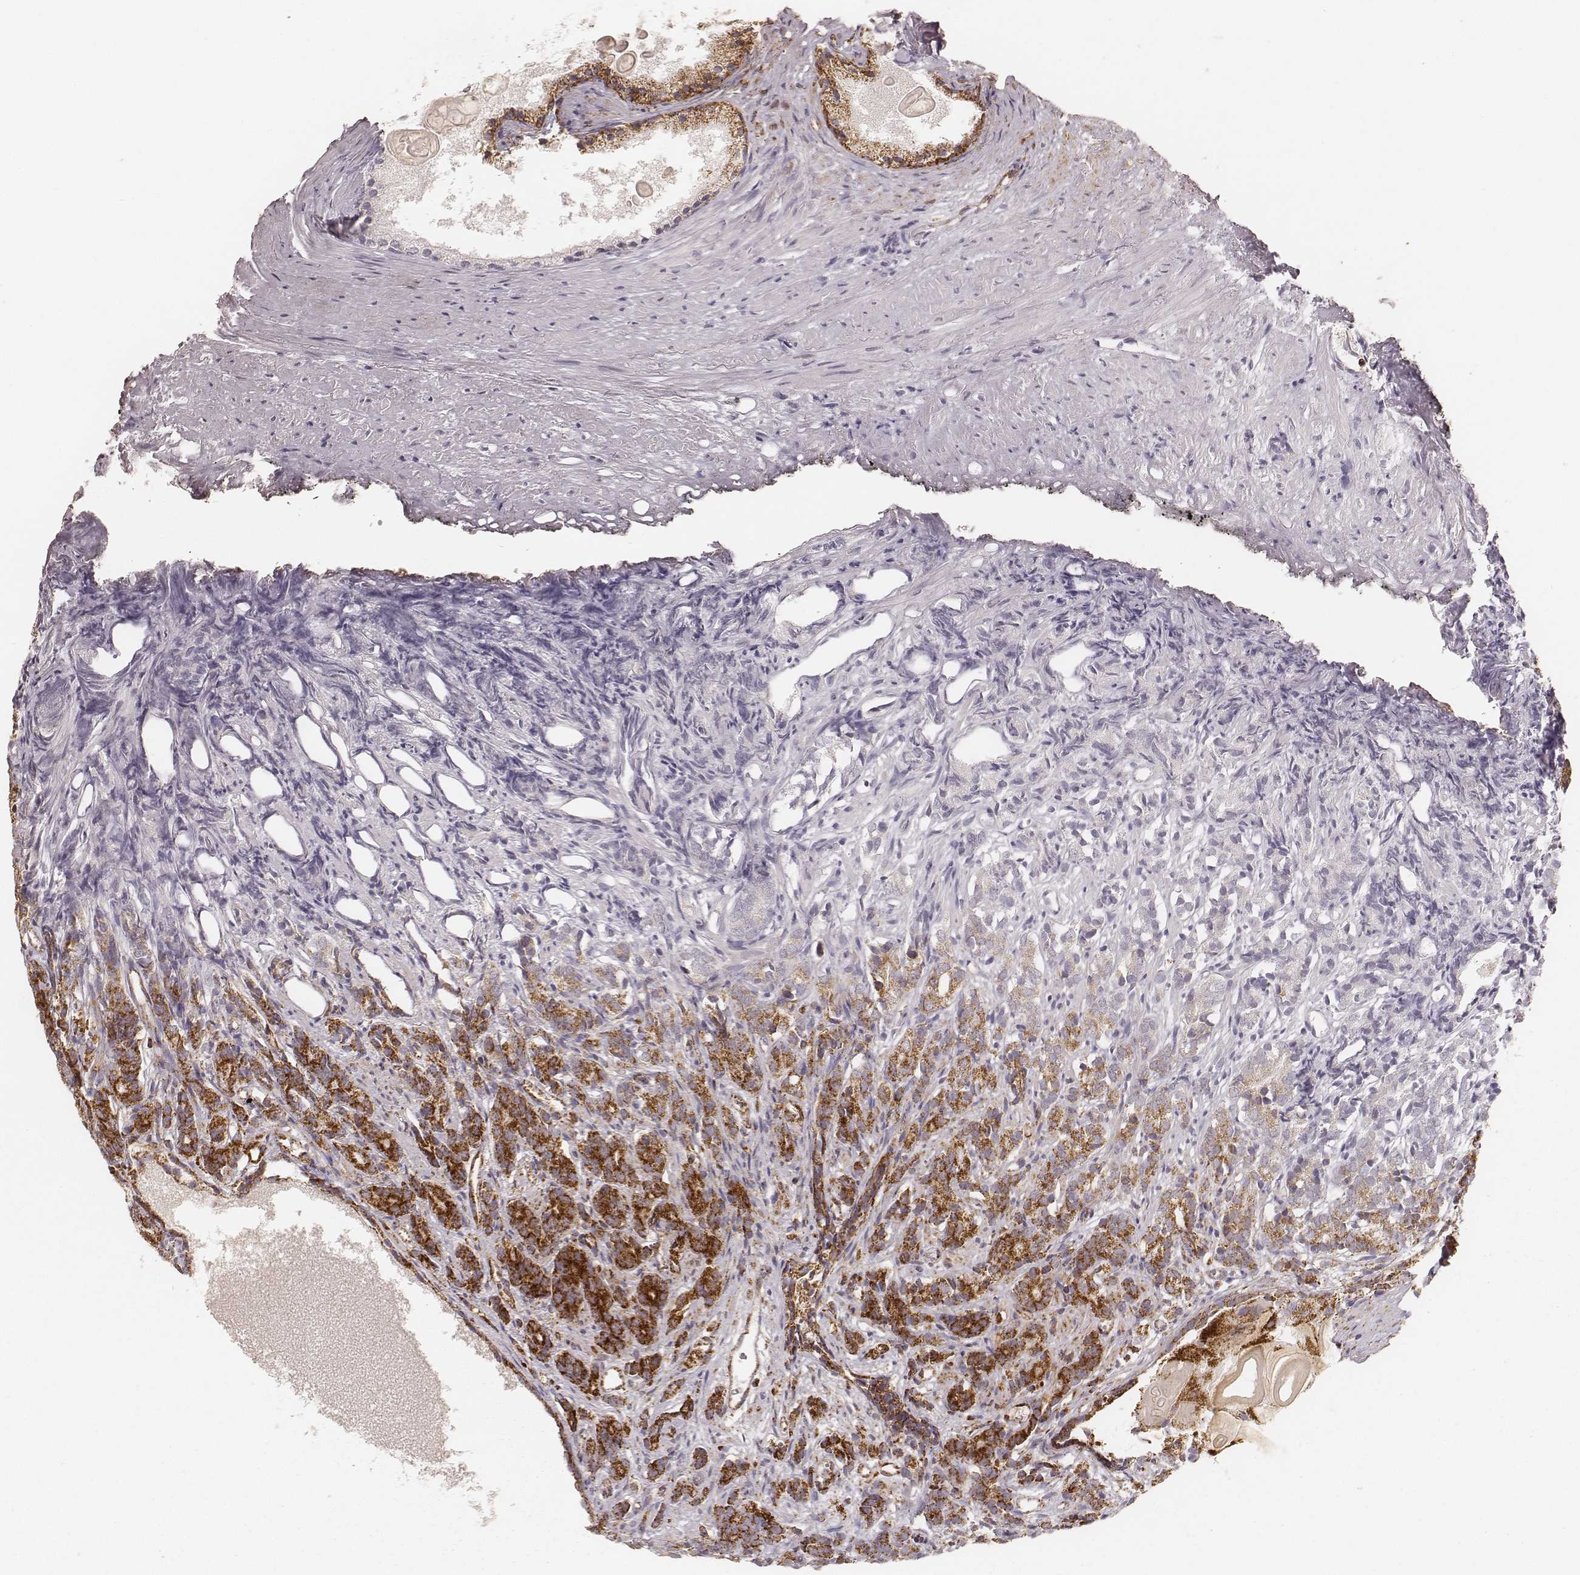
{"staining": {"intensity": "strong", "quantity": ">75%", "location": "cytoplasmic/membranous"}, "tissue": "prostate cancer", "cell_type": "Tumor cells", "image_type": "cancer", "snomed": [{"axis": "morphology", "description": "Adenocarcinoma, High grade"}, {"axis": "topography", "description": "Prostate"}], "caption": "A brown stain labels strong cytoplasmic/membranous staining of a protein in human prostate adenocarcinoma (high-grade) tumor cells. The protein is shown in brown color, while the nuclei are stained blue.", "gene": "CS", "patient": {"sex": "male", "age": 84}}